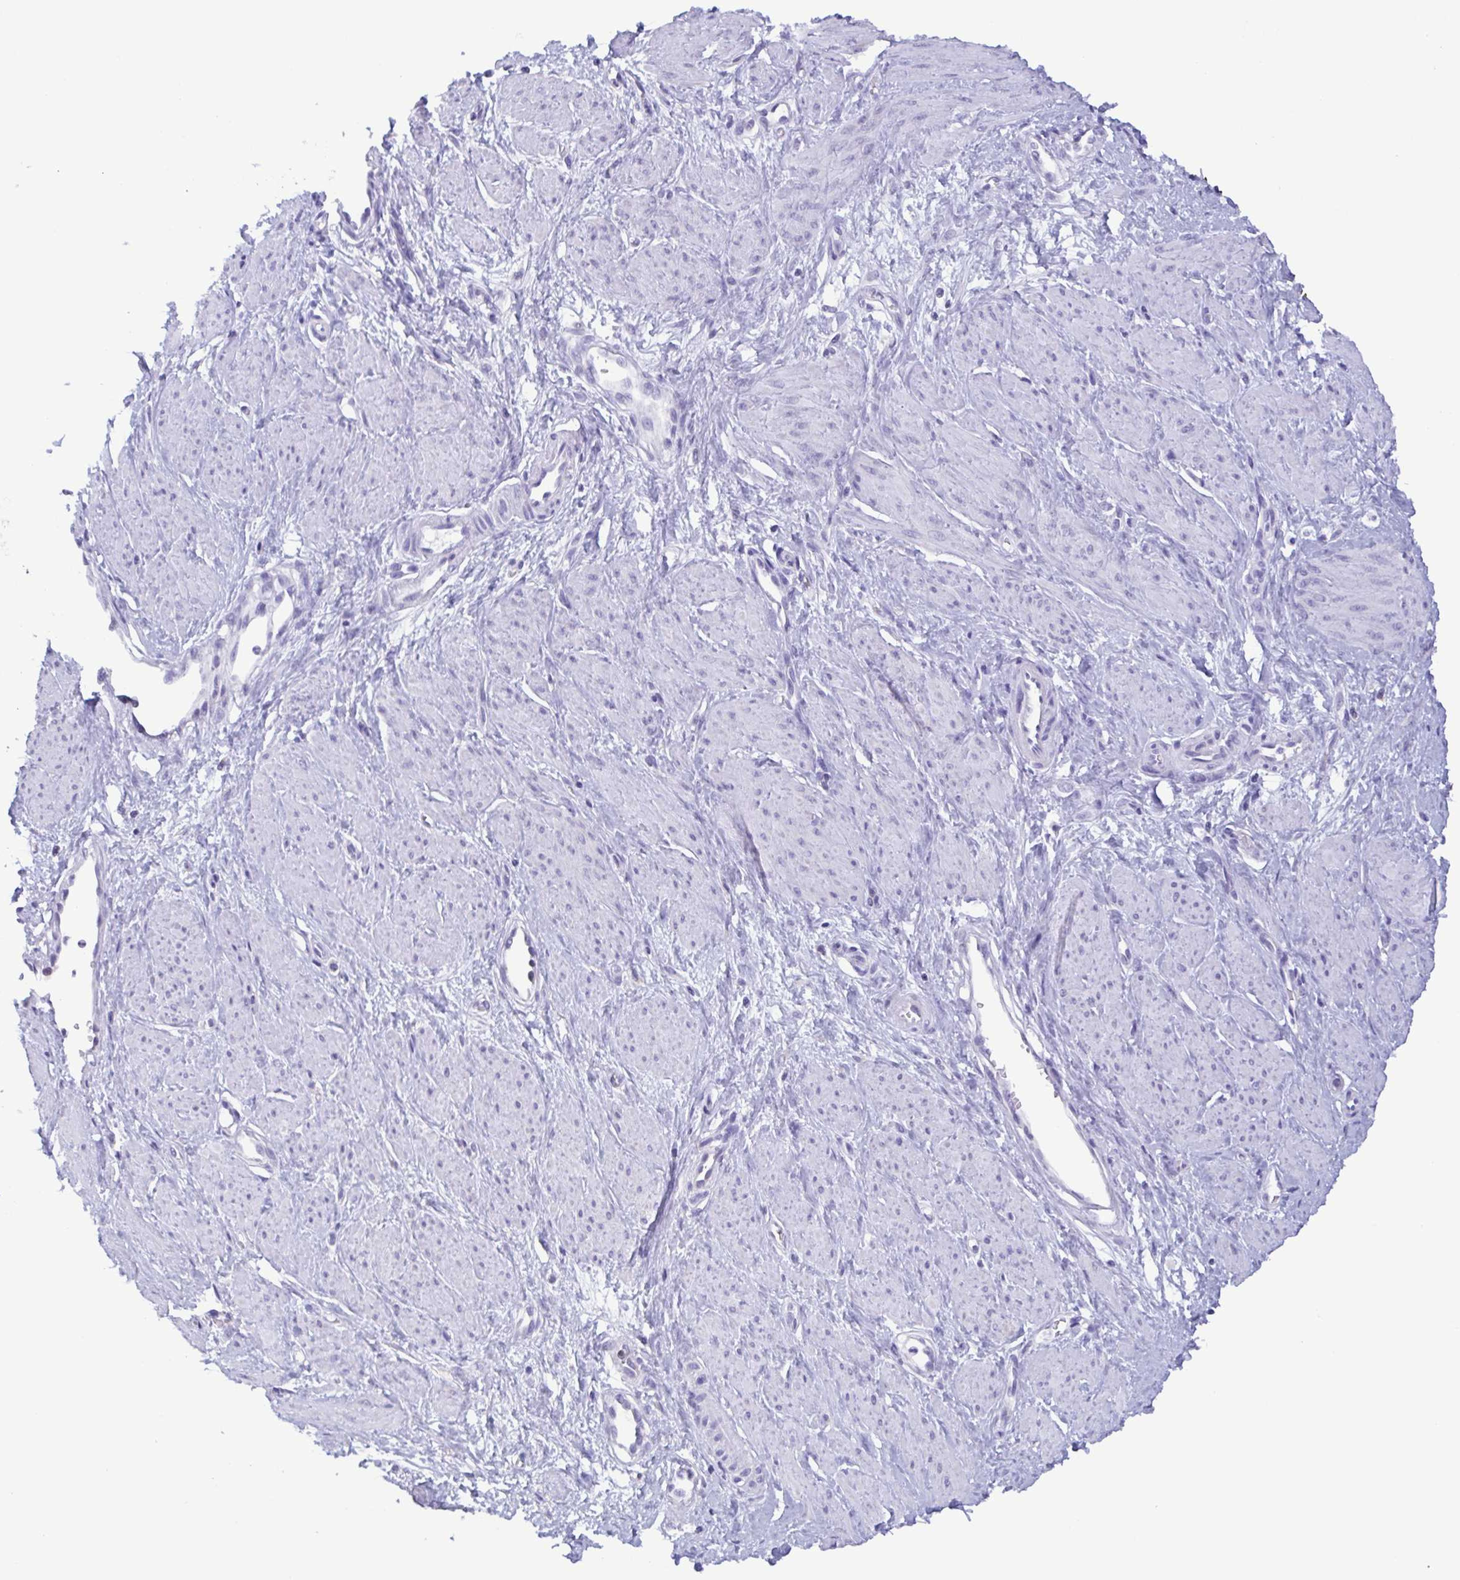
{"staining": {"intensity": "negative", "quantity": "none", "location": "none"}, "tissue": "smooth muscle", "cell_type": "Smooth muscle cells", "image_type": "normal", "snomed": [{"axis": "morphology", "description": "Normal tissue, NOS"}, {"axis": "topography", "description": "Smooth muscle"}, {"axis": "topography", "description": "Uterus"}], "caption": "Protein analysis of benign smooth muscle demonstrates no significant positivity in smooth muscle cells.", "gene": "TNNI3", "patient": {"sex": "female", "age": 39}}